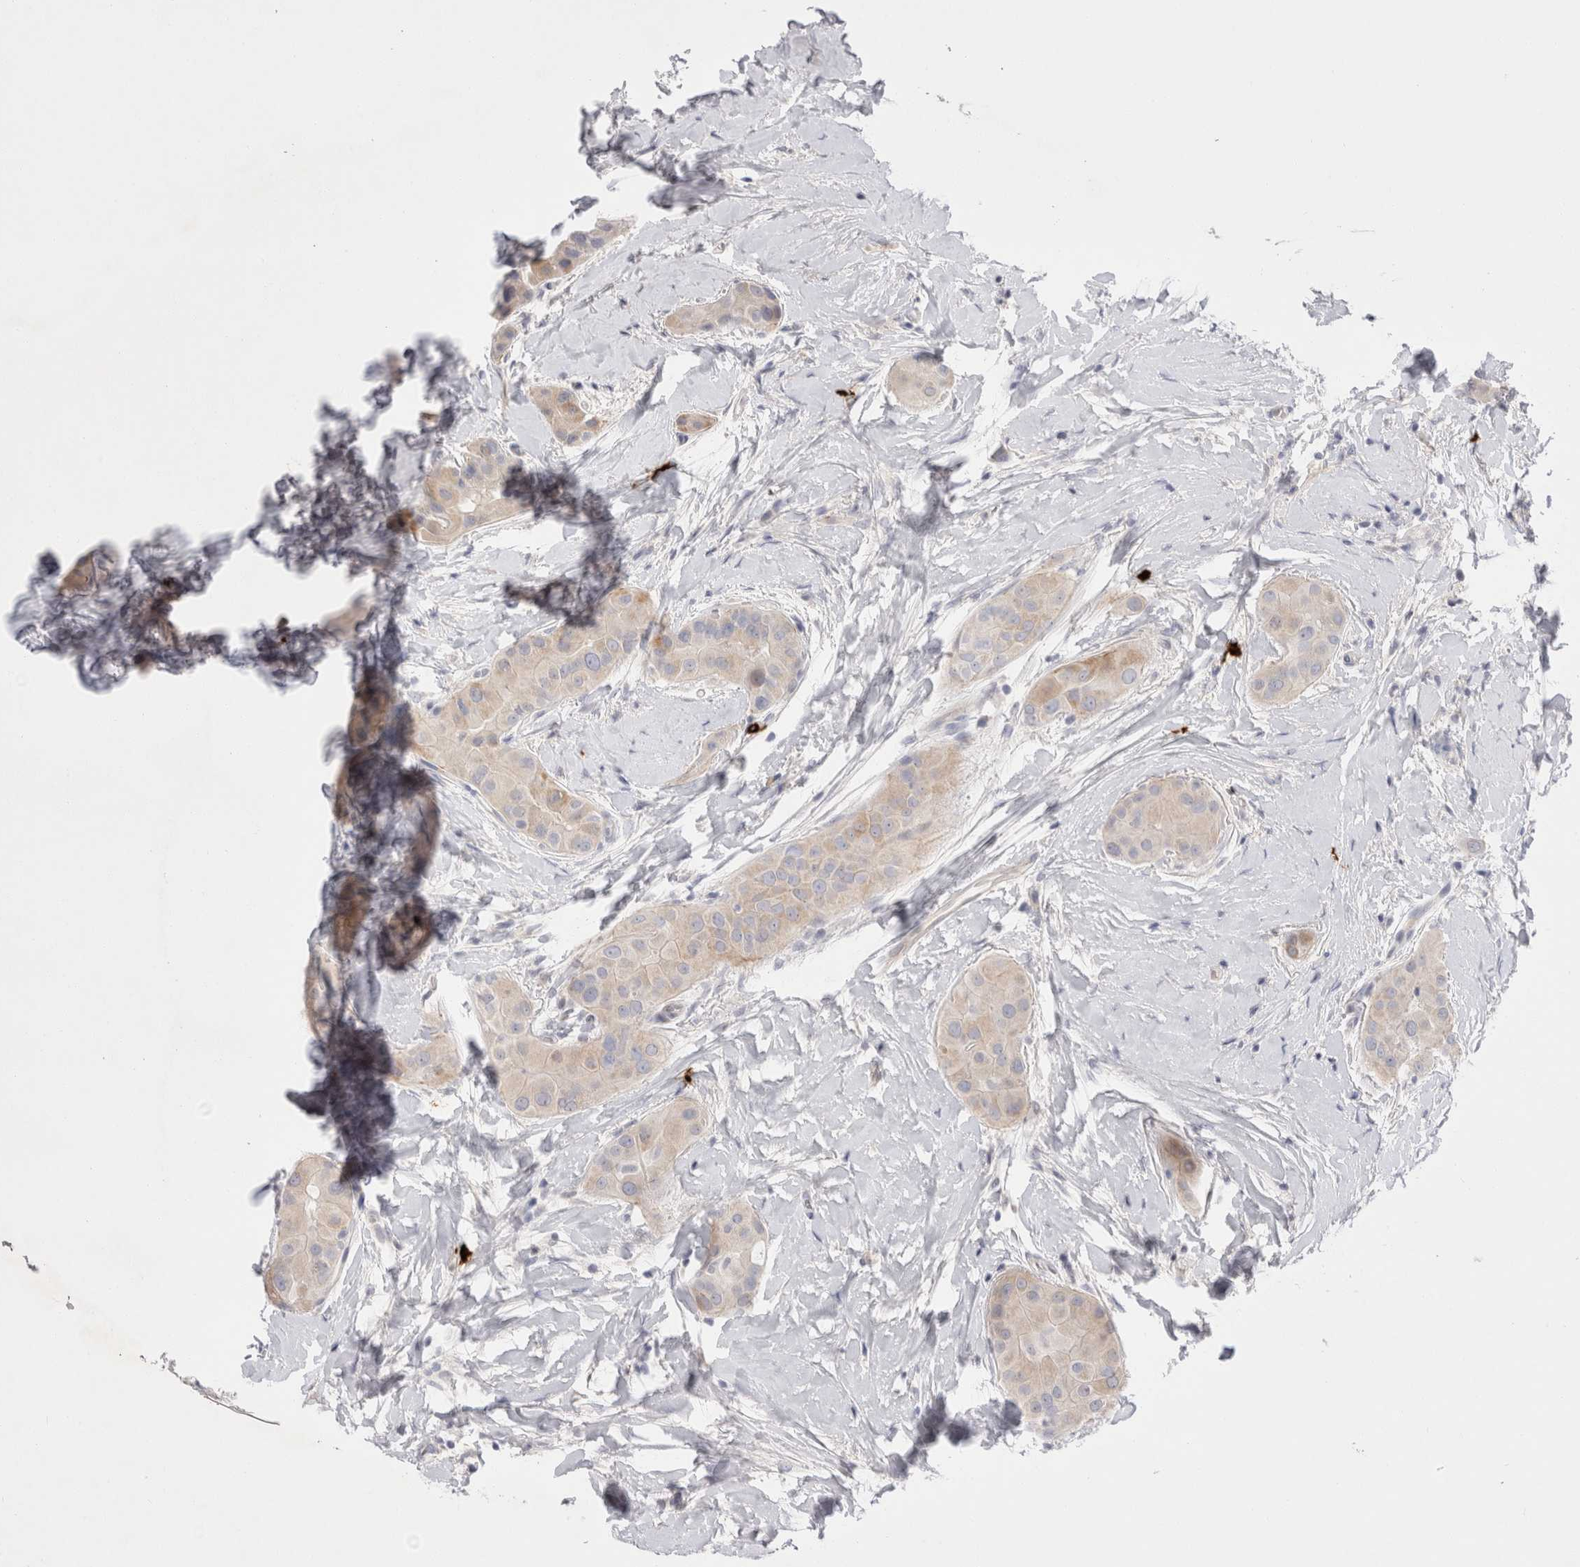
{"staining": {"intensity": "weak", "quantity": "25%-75%", "location": "cytoplasmic/membranous"}, "tissue": "thyroid cancer", "cell_type": "Tumor cells", "image_type": "cancer", "snomed": [{"axis": "morphology", "description": "Papillary adenocarcinoma, NOS"}, {"axis": "topography", "description": "Thyroid gland"}], "caption": "Thyroid cancer (papillary adenocarcinoma) was stained to show a protein in brown. There is low levels of weak cytoplasmic/membranous positivity in approximately 25%-75% of tumor cells.", "gene": "SPINK2", "patient": {"sex": "male", "age": 33}}